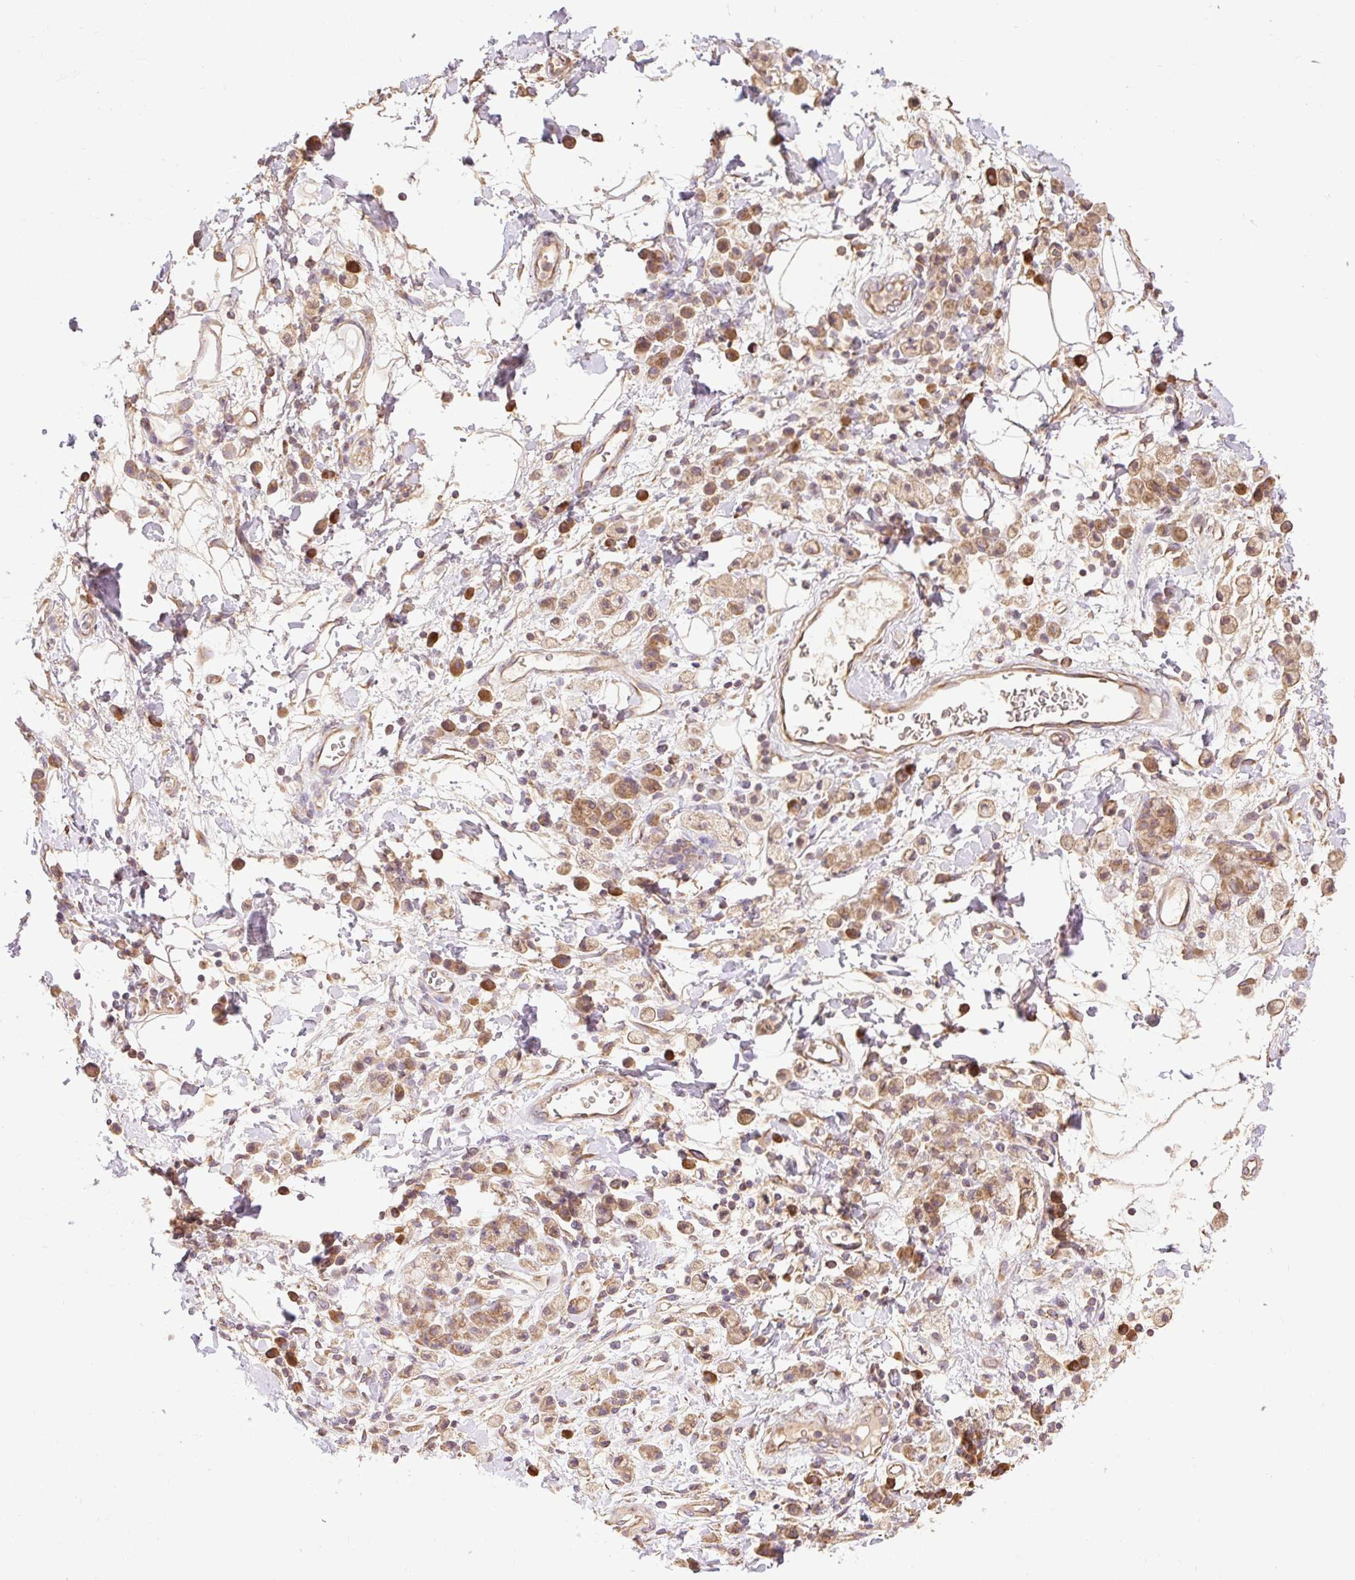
{"staining": {"intensity": "moderate", "quantity": ">75%", "location": "cytoplasmic/membranous"}, "tissue": "stomach cancer", "cell_type": "Tumor cells", "image_type": "cancer", "snomed": [{"axis": "morphology", "description": "Adenocarcinoma, NOS"}, {"axis": "topography", "description": "Stomach"}], "caption": "Immunohistochemical staining of human stomach cancer demonstrates moderate cytoplasmic/membranous protein expression in about >75% of tumor cells. (DAB IHC, brown staining for protein, blue staining for nuclei).", "gene": "DESI1", "patient": {"sex": "male", "age": 77}}